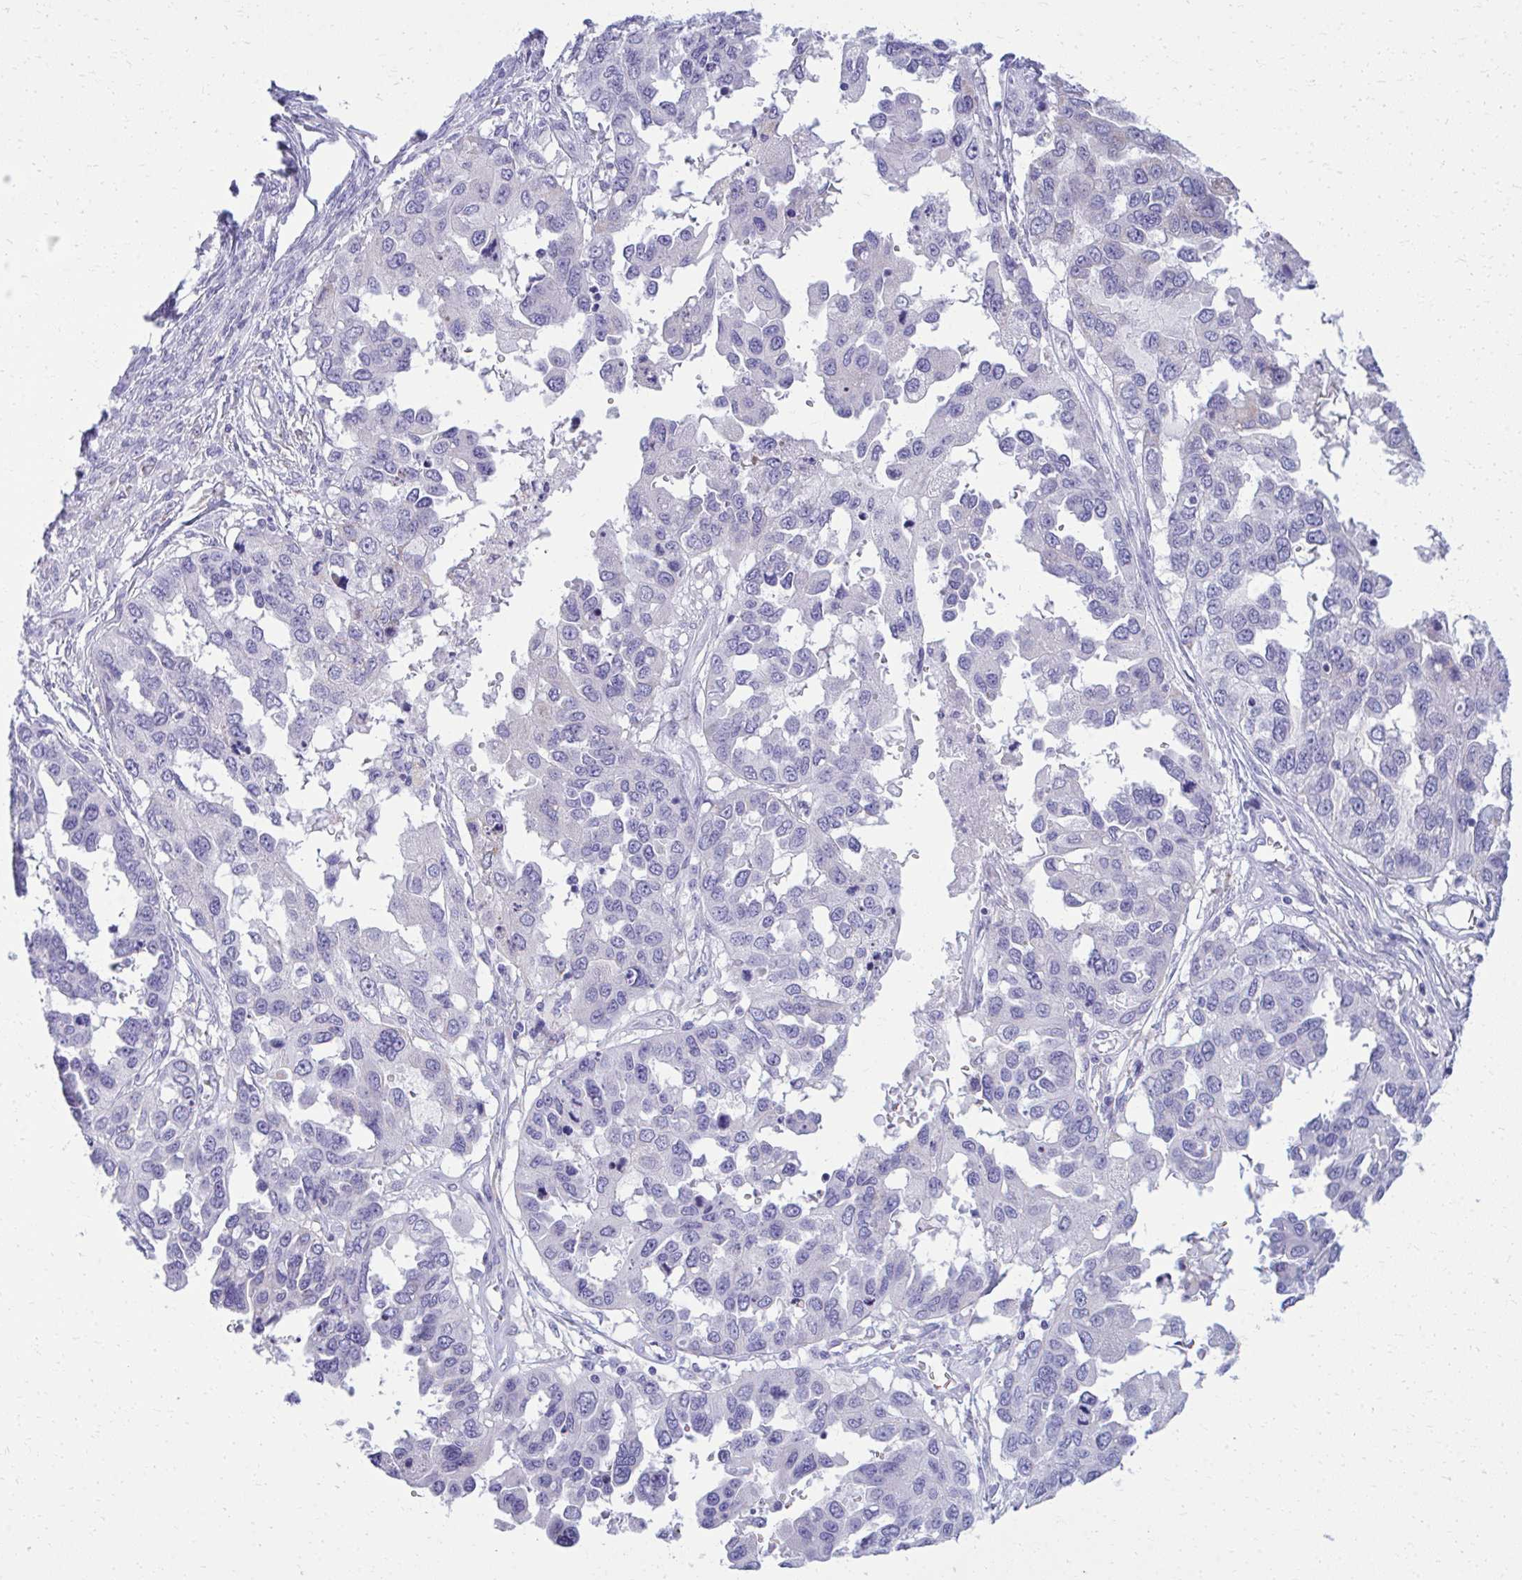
{"staining": {"intensity": "negative", "quantity": "none", "location": "none"}, "tissue": "ovarian cancer", "cell_type": "Tumor cells", "image_type": "cancer", "snomed": [{"axis": "morphology", "description": "Cystadenocarcinoma, serous, NOS"}, {"axis": "topography", "description": "Ovary"}], "caption": "The histopathology image reveals no significant positivity in tumor cells of ovarian cancer.", "gene": "AIG1", "patient": {"sex": "female", "age": 53}}